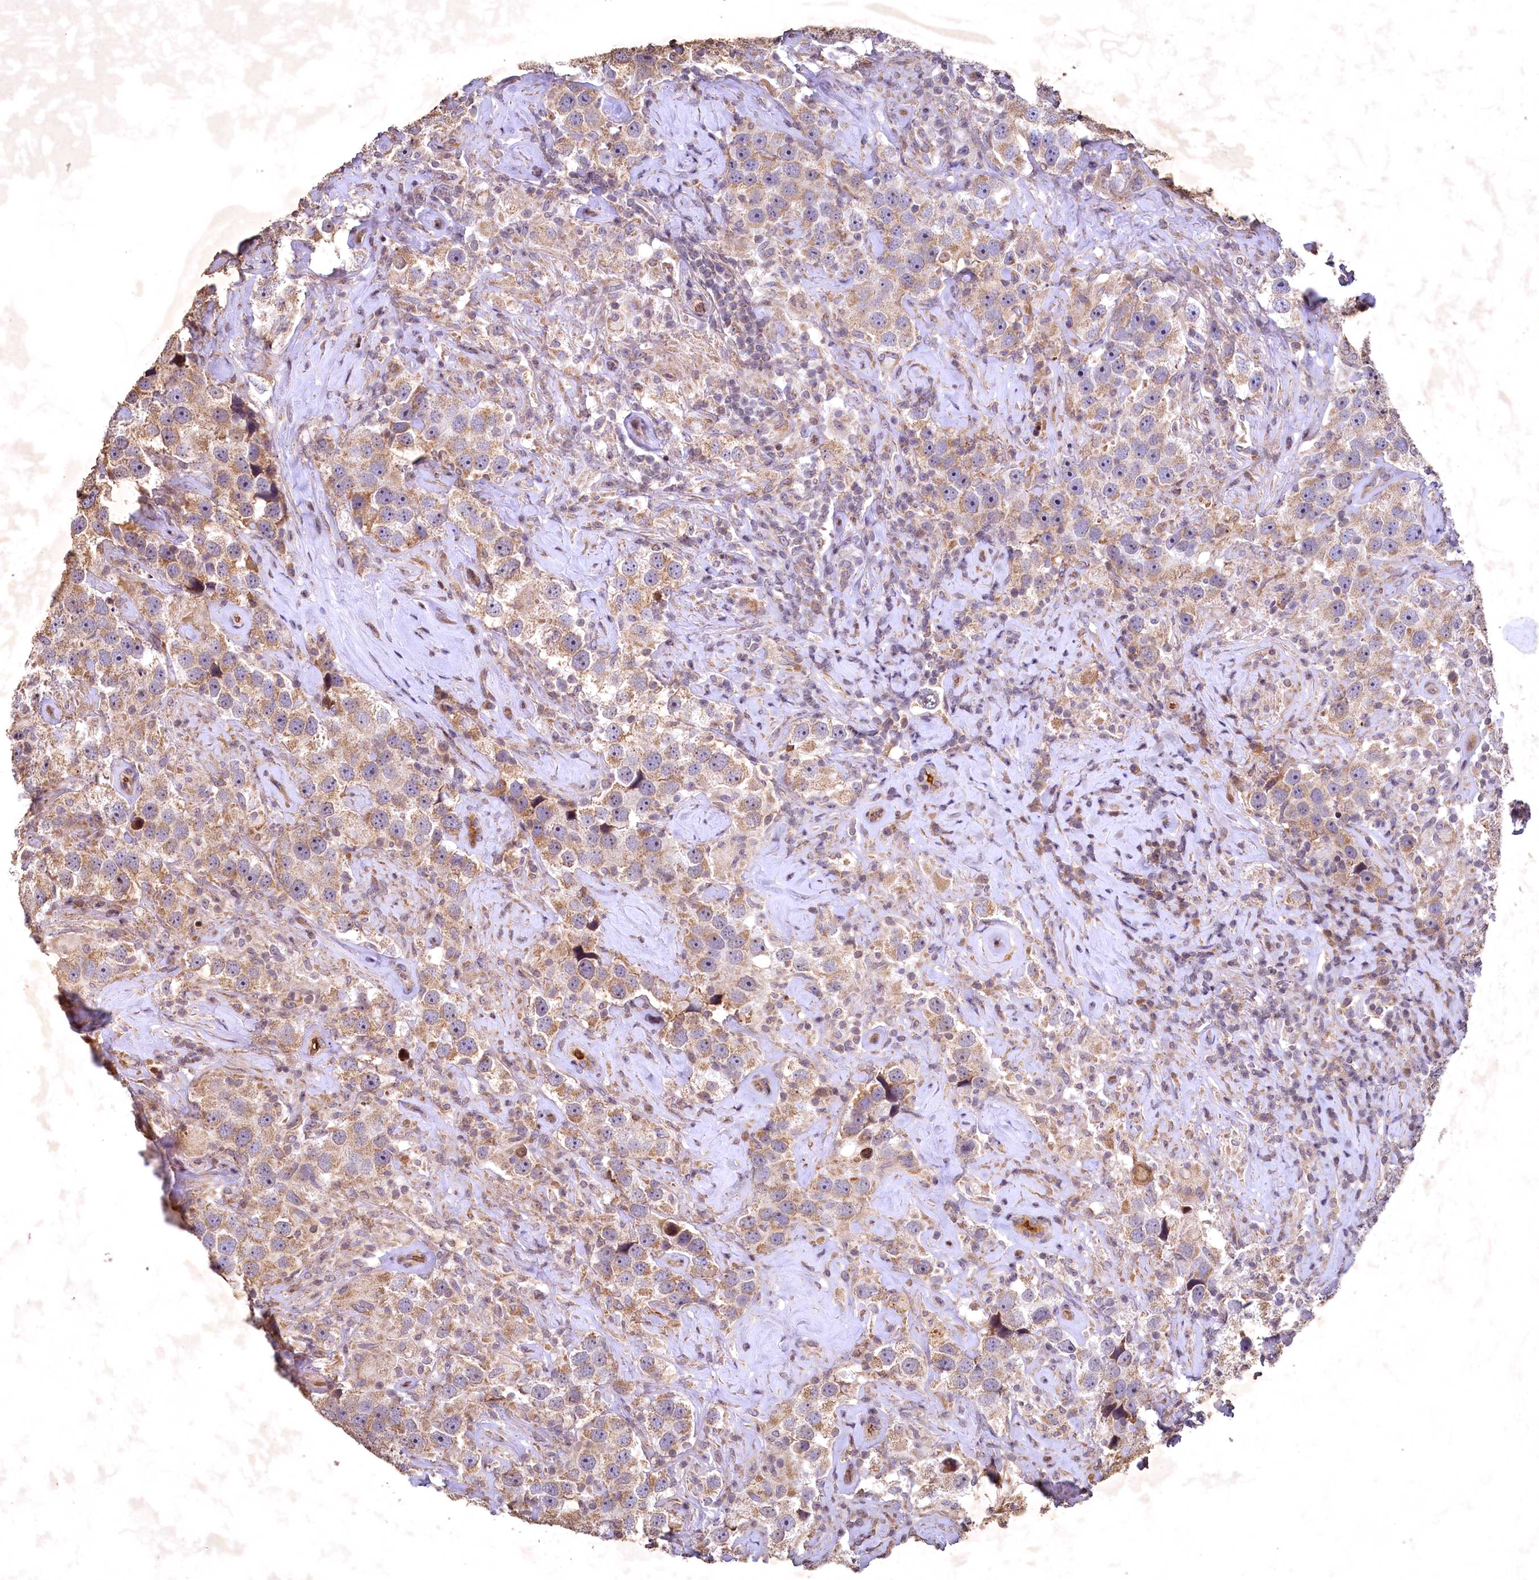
{"staining": {"intensity": "moderate", "quantity": ">75%", "location": "cytoplasmic/membranous"}, "tissue": "testis cancer", "cell_type": "Tumor cells", "image_type": "cancer", "snomed": [{"axis": "morphology", "description": "Seminoma, NOS"}, {"axis": "topography", "description": "Testis"}], "caption": "Immunohistochemistry photomicrograph of human testis seminoma stained for a protein (brown), which exhibits medium levels of moderate cytoplasmic/membranous positivity in approximately >75% of tumor cells.", "gene": "SPTA1", "patient": {"sex": "male", "age": 49}}